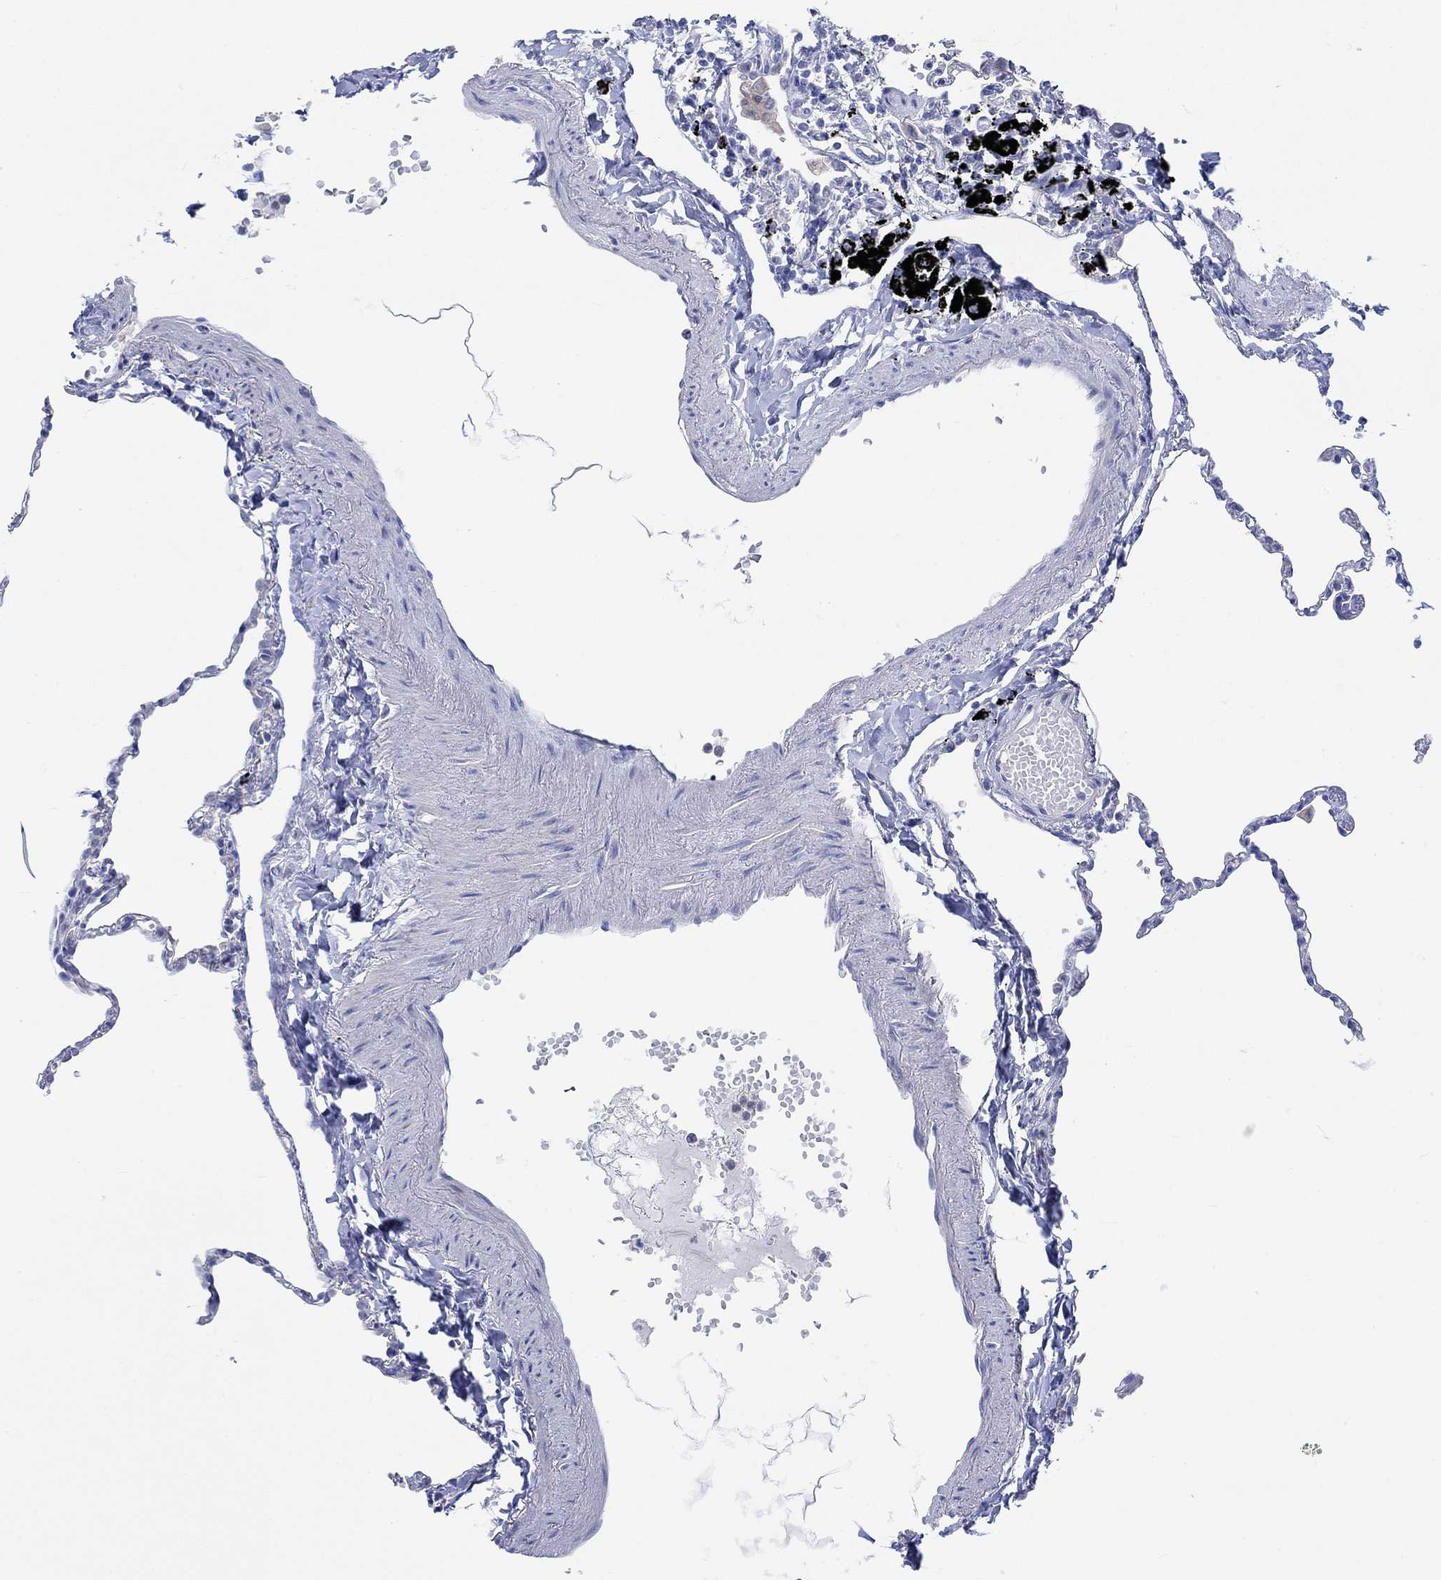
{"staining": {"intensity": "negative", "quantity": "none", "location": "none"}, "tissue": "lung", "cell_type": "Alveolar cells", "image_type": "normal", "snomed": [{"axis": "morphology", "description": "Normal tissue, NOS"}, {"axis": "topography", "description": "Lung"}], "caption": "Immunohistochemistry (IHC) photomicrograph of benign human lung stained for a protein (brown), which demonstrates no positivity in alveolar cells. (Brightfield microscopy of DAB (3,3'-diaminobenzidine) immunohistochemistry at high magnification).", "gene": "REEP6", "patient": {"sex": "male", "age": 78}}